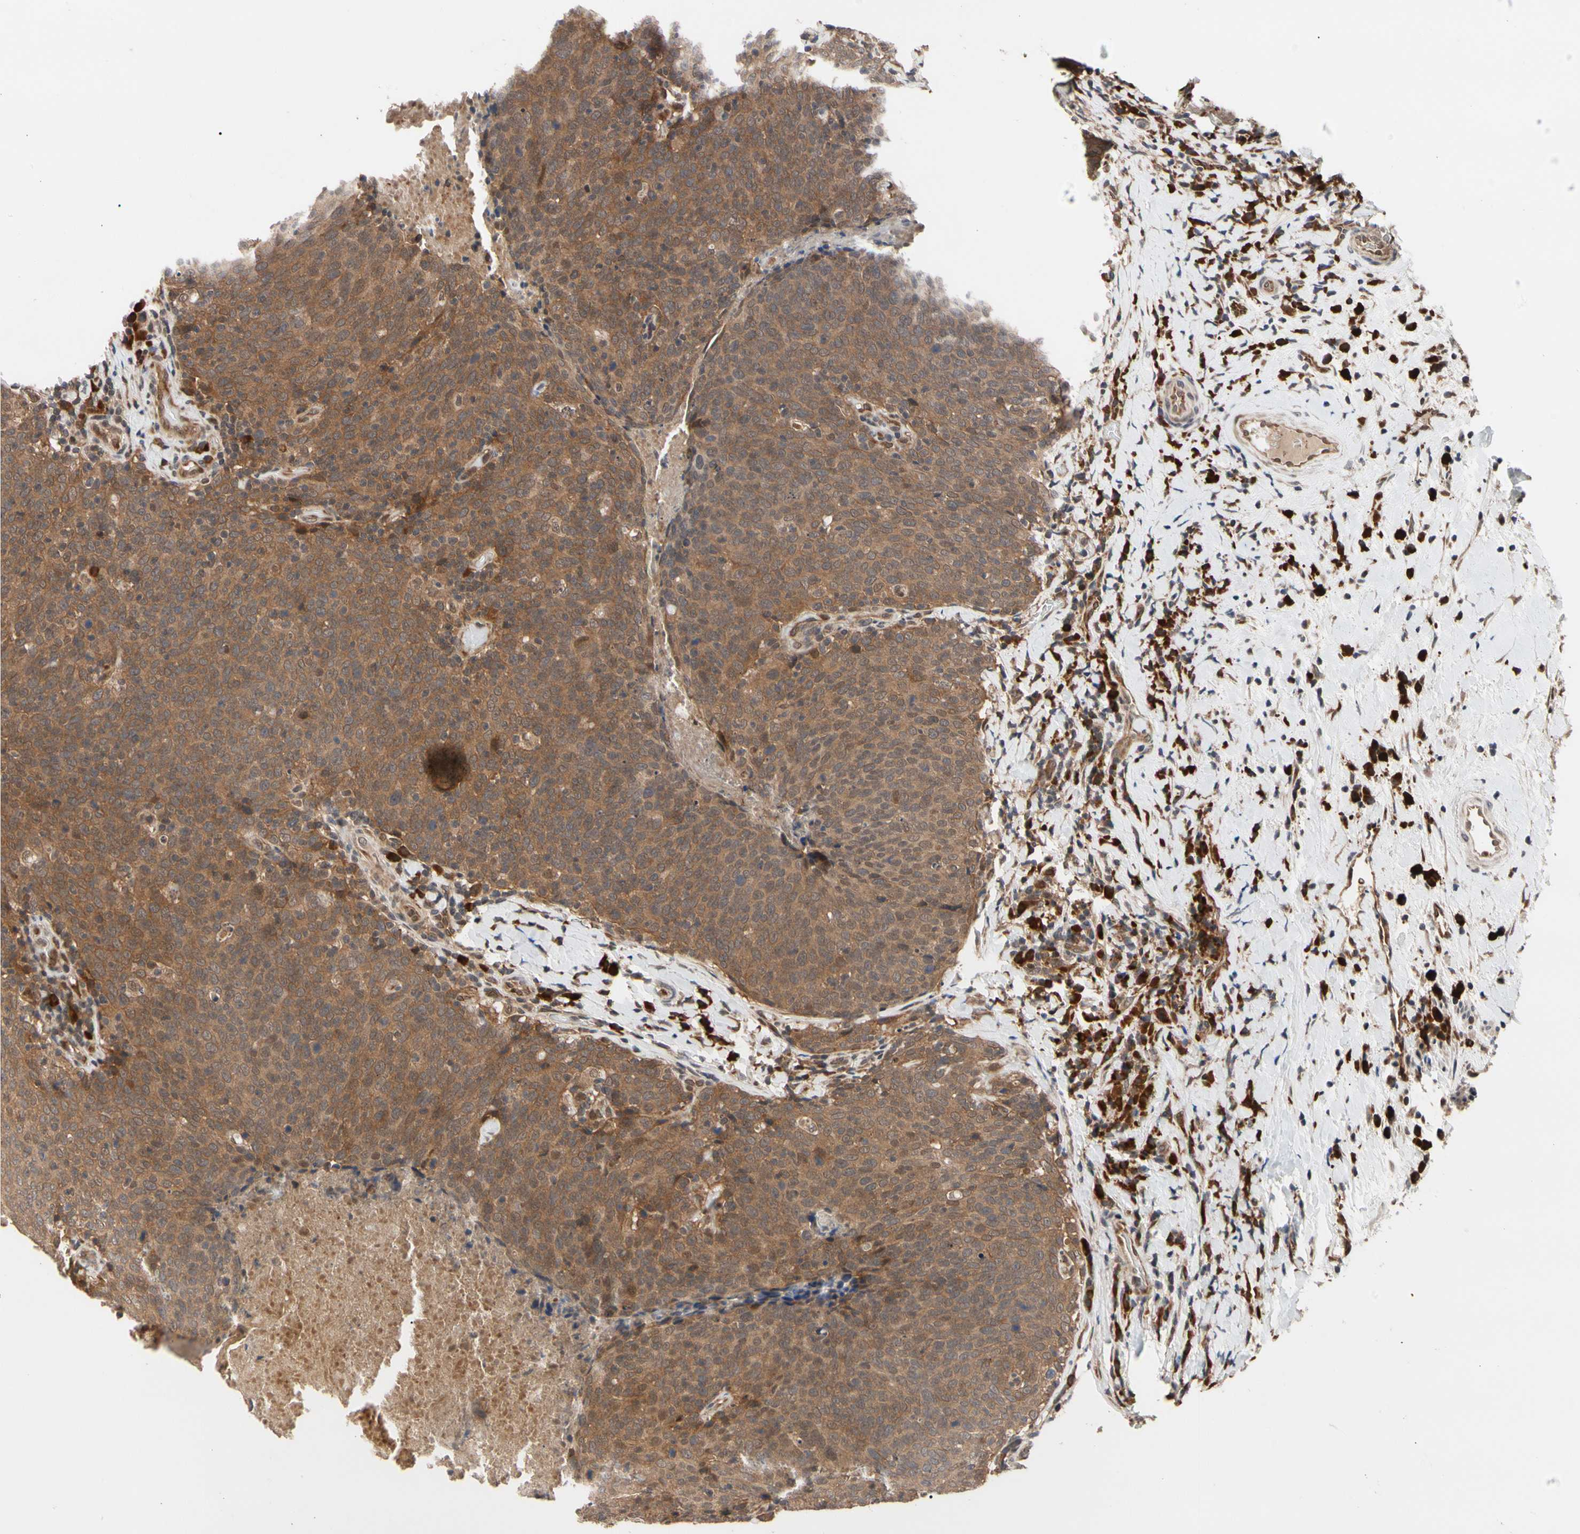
{"staining": {"intensity": "moderate", "quantity": ">75%", "location": "cytoplasmic/membranous"}, "tissue": "head and neck cancer", "cell_type": "Tumor cells", "image_type": "cancer", "snomed": [{"axis": "morphology", "description": "Squamous cell carcinoma, NOS"}, {"axis": "morphology", "description": "Squamous cell carcinoma, metastatic, NOS"}, {"axis": "topography", "description": "Lymph node"}, {"axis": "topography", "description": "Head-Neck"}], "caption": "A histopathology image of human head and neck cancer stained for a protein exhibits moderate cytoplasmic/membranous brown staining in tumor cells. (DAB = brown stain, brightfield microscopy at high magnification).", "gene": "CYTIP", "patient": {"sex": "male", "age": 62}}